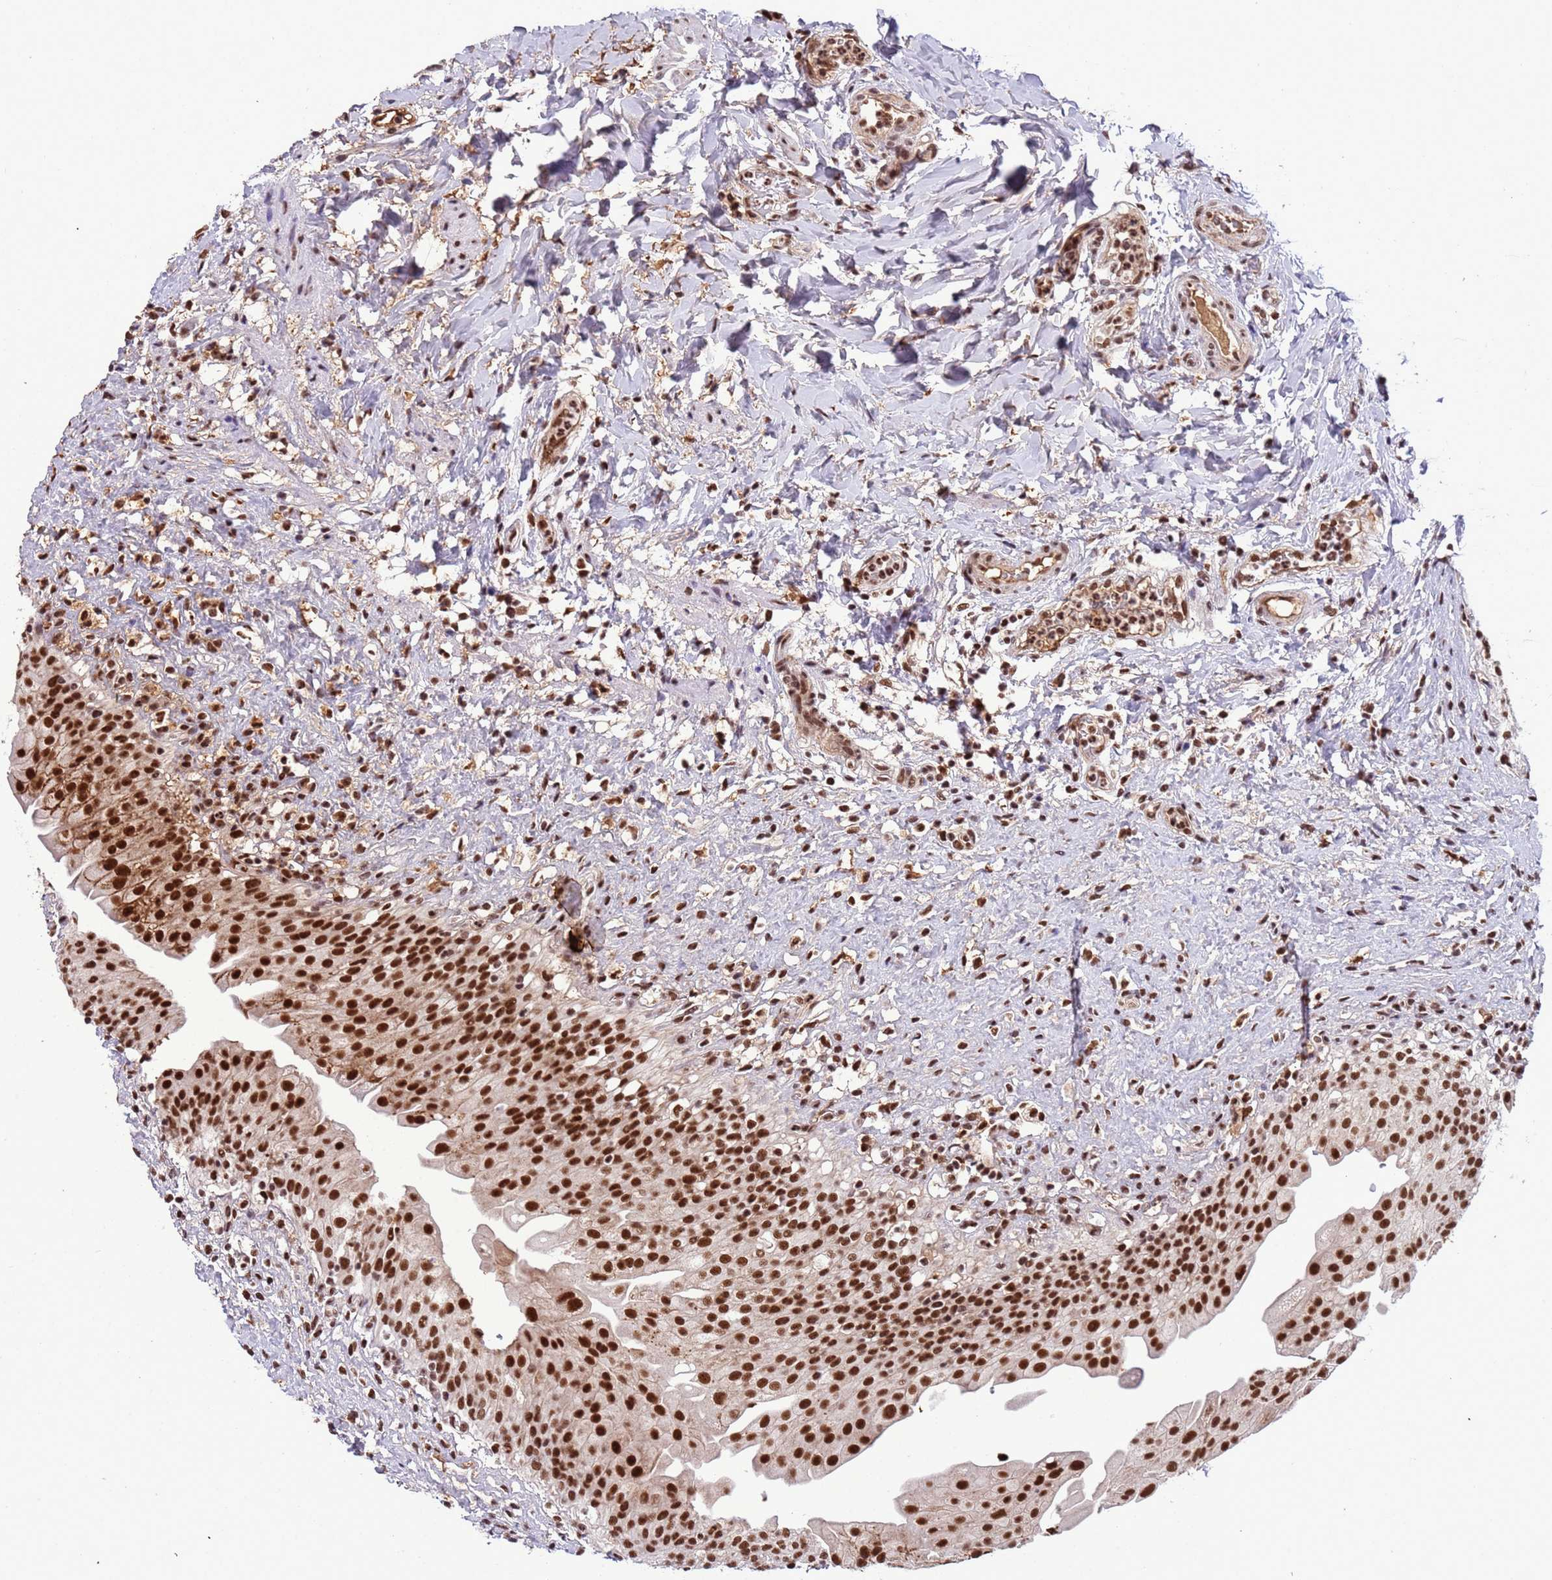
{"staining": {"intensity": "strong", "quantity": ">75%", "location": "nuclear"}, "tissue": "urinary bladder", "cell_type": "Urothelial cells", "image_type": "normal", "snomed": [{"axis": "morphology", "description": "Normal tissue, NOS"}, {"axis": "topography", "description": "Urinary bladder"}], "caption": "Protein staining of benign urinary bladder shows strong nuclear staining in approximately >75% of urothelial cells. Nuclei are stained in blue.", "gene": "SRRT", "patient": {"sex": "female", "age": 27}}